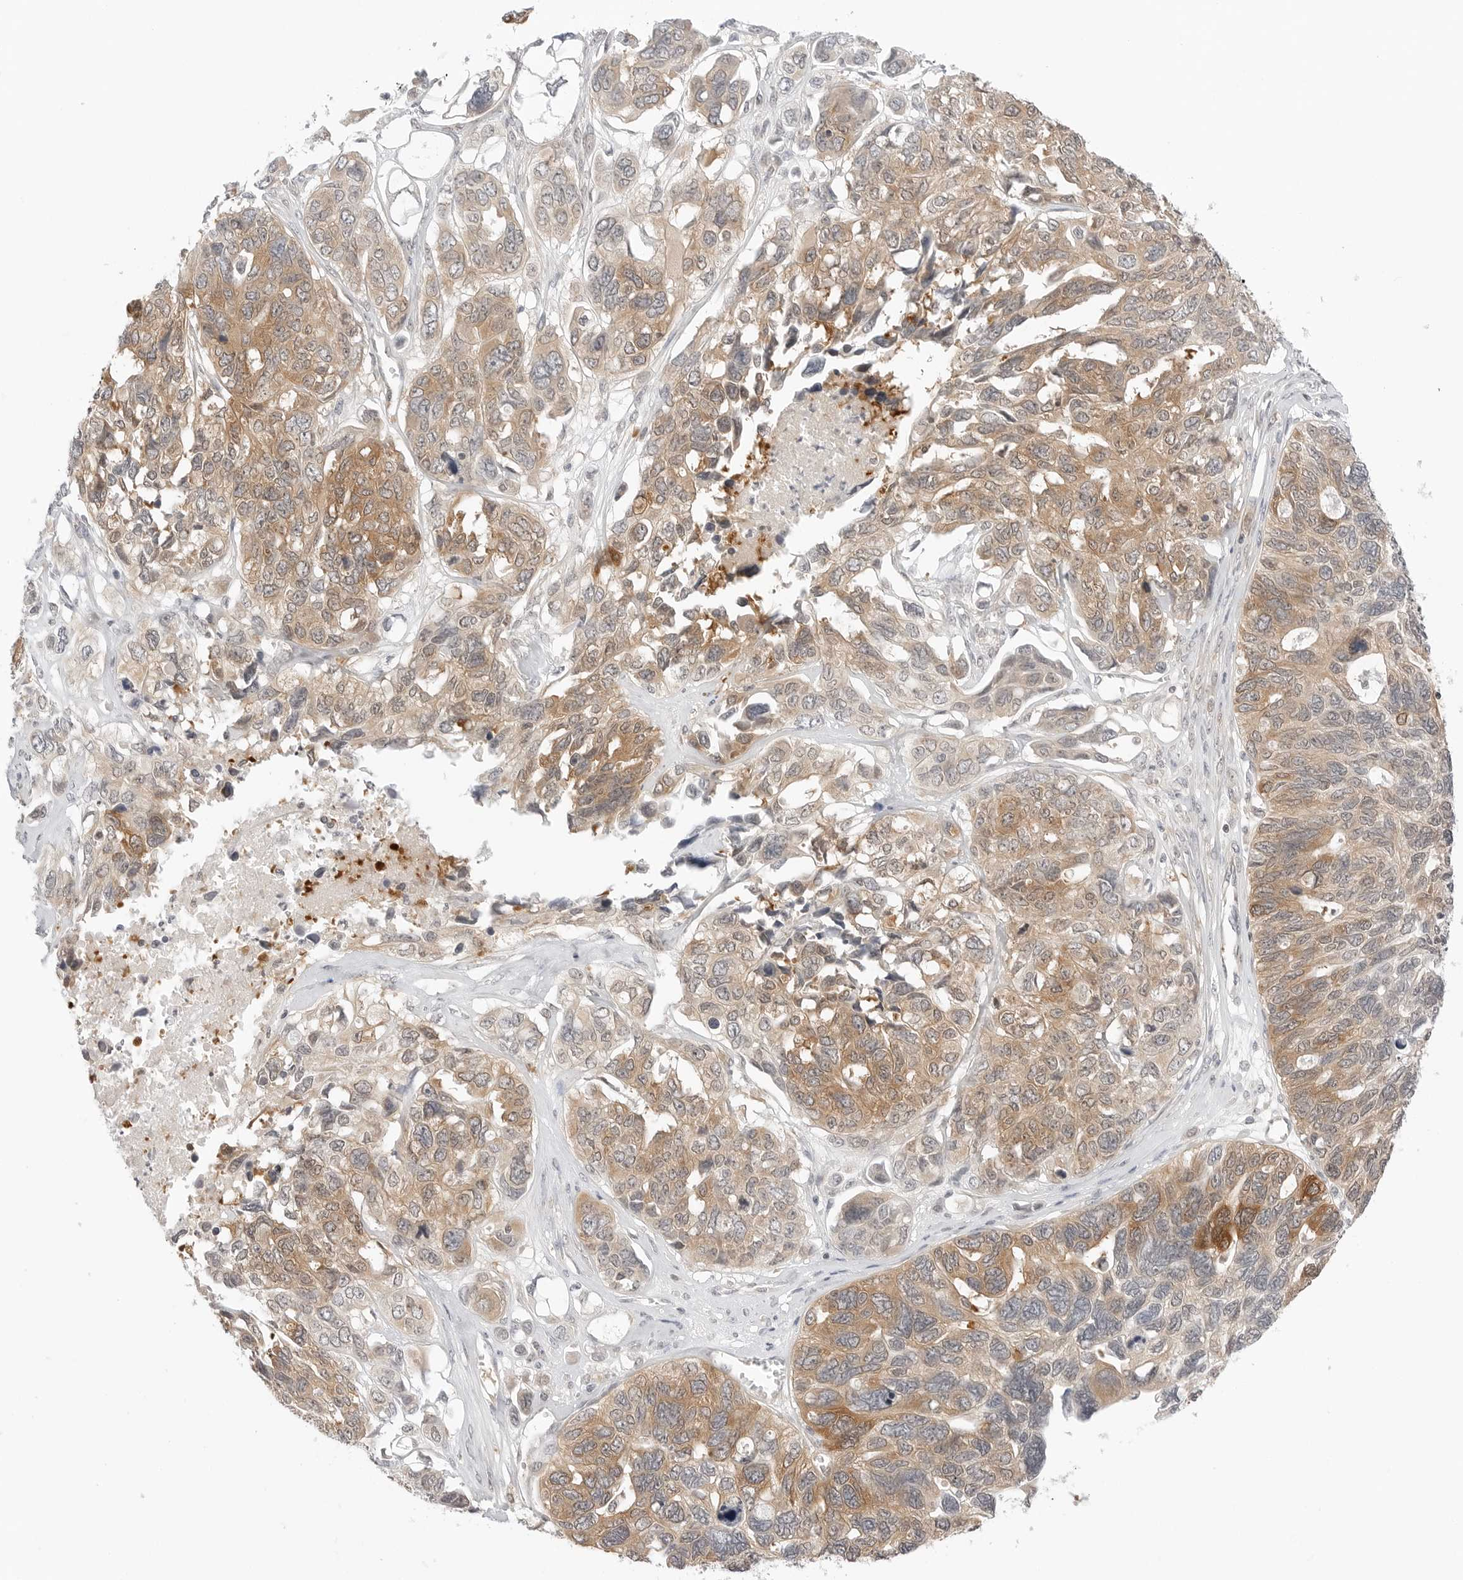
{"staining": {"intensity": "moderate", "quantity": ">75%", "location": "cytoplasmic/membranous"}, "tissue": "ovarian cancer", "cell_type": "Tumor cells", "image_type": "cancer", "snomed": [{"axis": "morphology", "description": "Cystadenocarcinoma, serous, NOS"}, {"axis": "topography", "description": "Ovary"}], "caption": "This micrograph reveals immunohistochemistry staining of human ovarian cancer, with medium moderate cytoplasmic/membranous staining in about >75% of tumor cells.", "gene": "NUDC", "patient": {"sex": "female", "age": 79}}